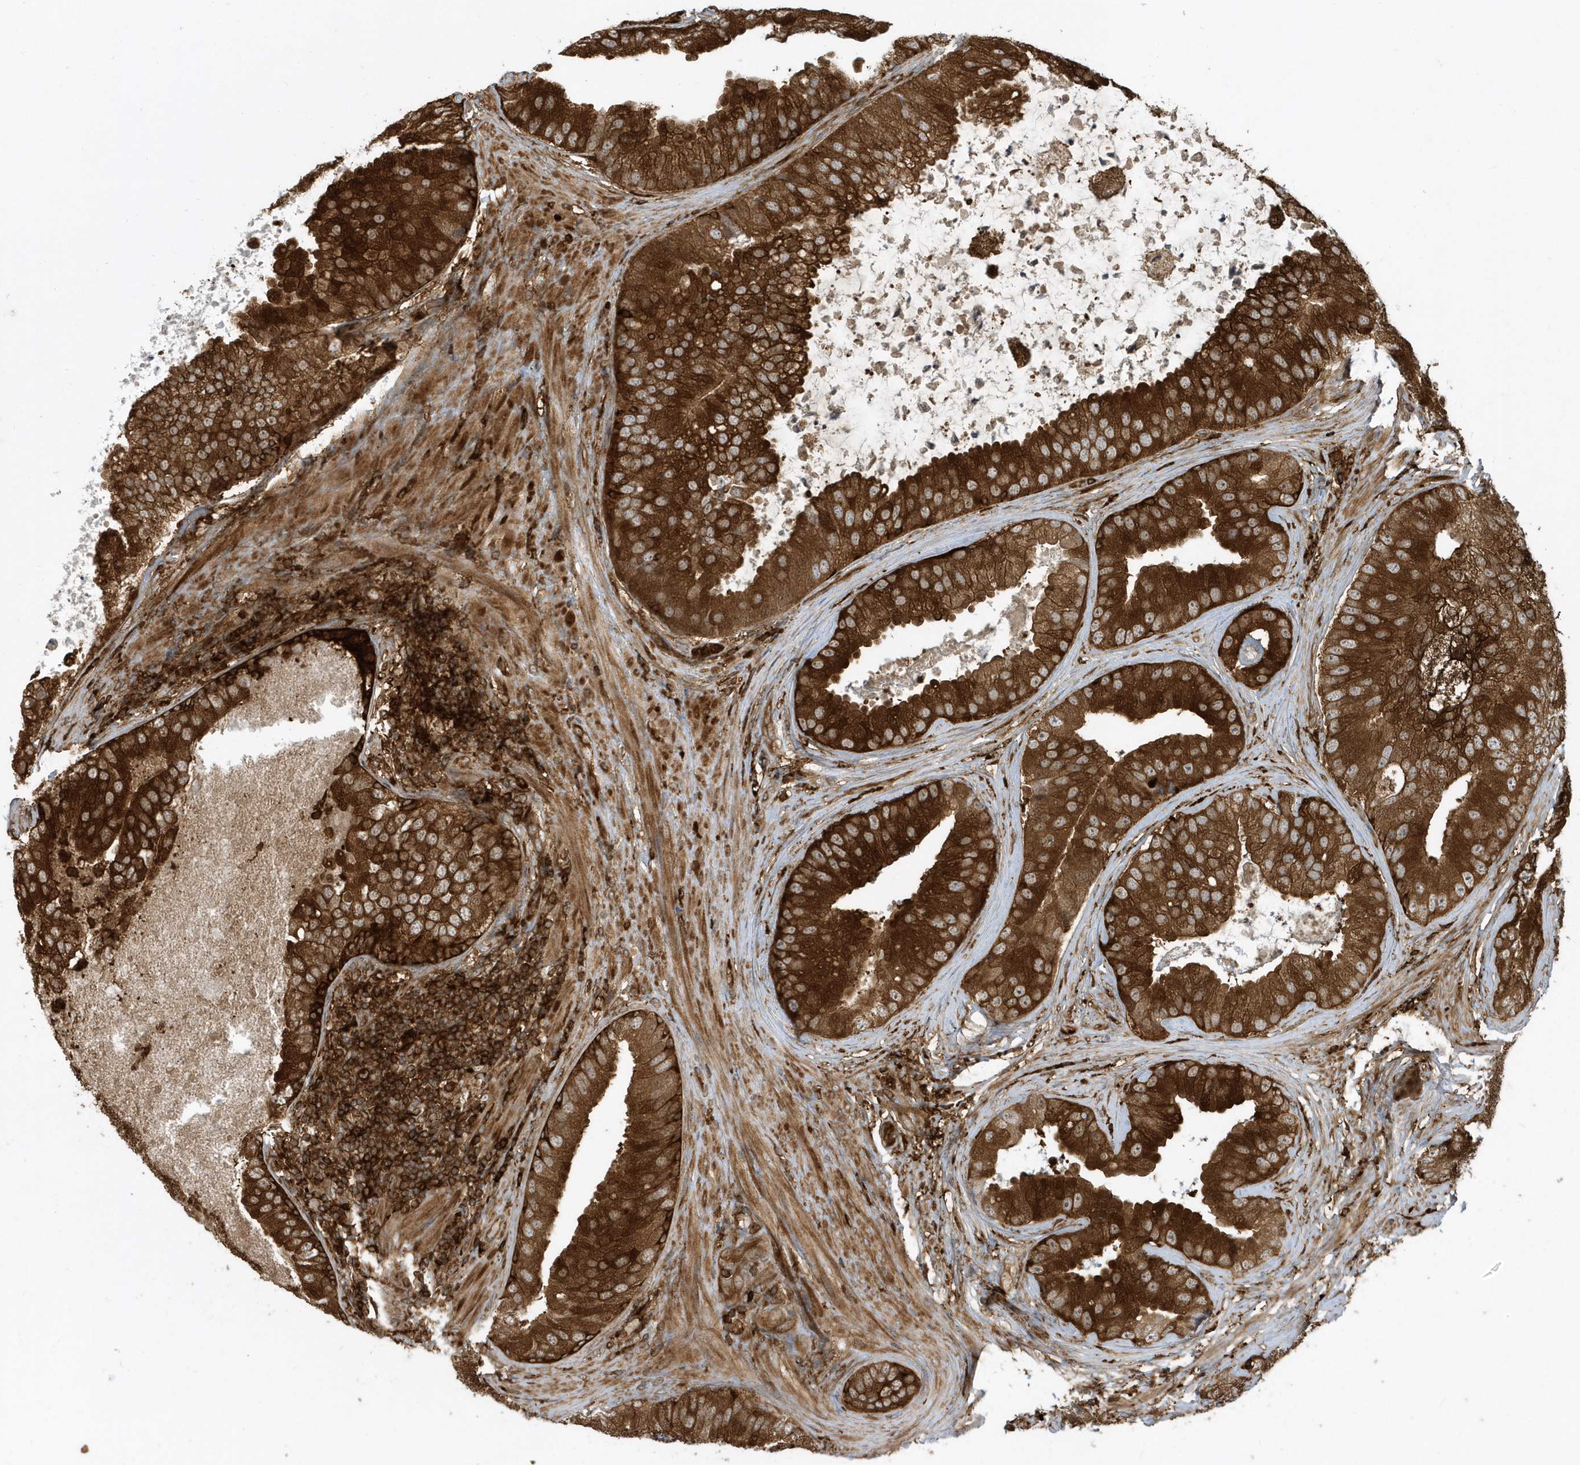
{"staining": {"intensity": "strong", "quantity": ">75%", "location": "cytoplasmic/membranous"}, "tissue": "prostate cancer", "cell_type": "Tumor cells", "image_type": "cancer", "snomed": [{"axis": "morphology", "description": "Adenocarcinoma, High grade"}, {"axis": "topography", "description": "Prostate"}], "caption": "The image shows immunohistochemical staining of adenocarcinoma (high-grade) (prostate). There is strong cytoplasmic/membranous expression is identified in approximately >75% of tumor cells.", "gene": "CLCN6", "patient": {"sex": "male", "age": 70}}